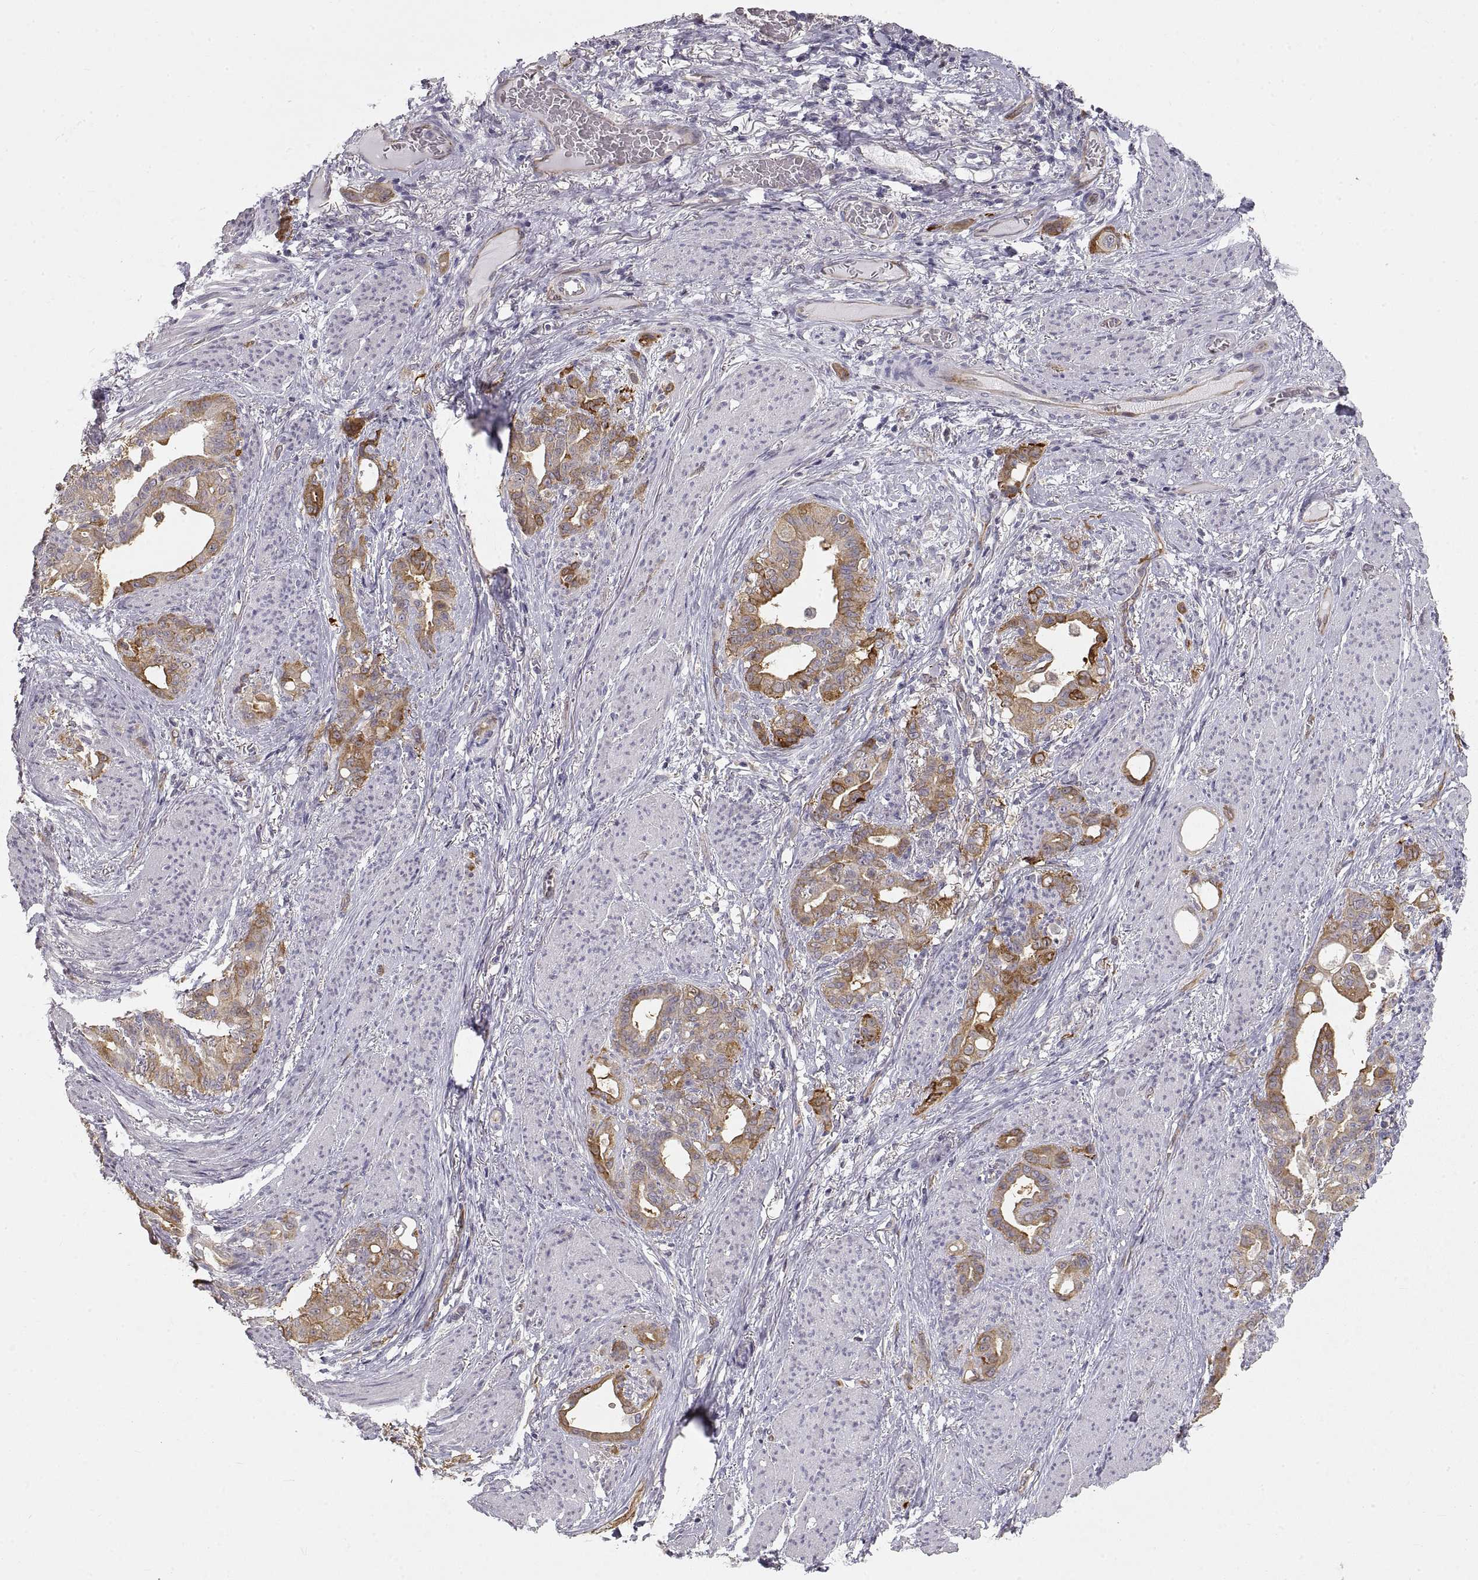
{"staining": {"intensity": "strong", "quantity": "<25%", "location": "cytoplasmic/membranous"}, "tissue": "stomach cancer", "cell_type": "Tumor cells", "image_type": "cancer", "snomed": [{"axis": "morphology", "description": "Normal tissue, NOS"}, {"axis": "morphology", "description": "Adenocarcinoma, NOS"}, {"axis": "topography", "description": "Esophagus"}, {"axis": "topography", "description": "Stomach, upper"}], "caption": "Protein expression analysis of human stomach adenocarcinoma reveals strong cytoplasmic/membranous expression in about <25% of tumor cells. (DAB = brown stain, brightfield microscopy at high magnification).", "gene": "HSP90AB1", "patient": {"sex": "male", "age": 62}}